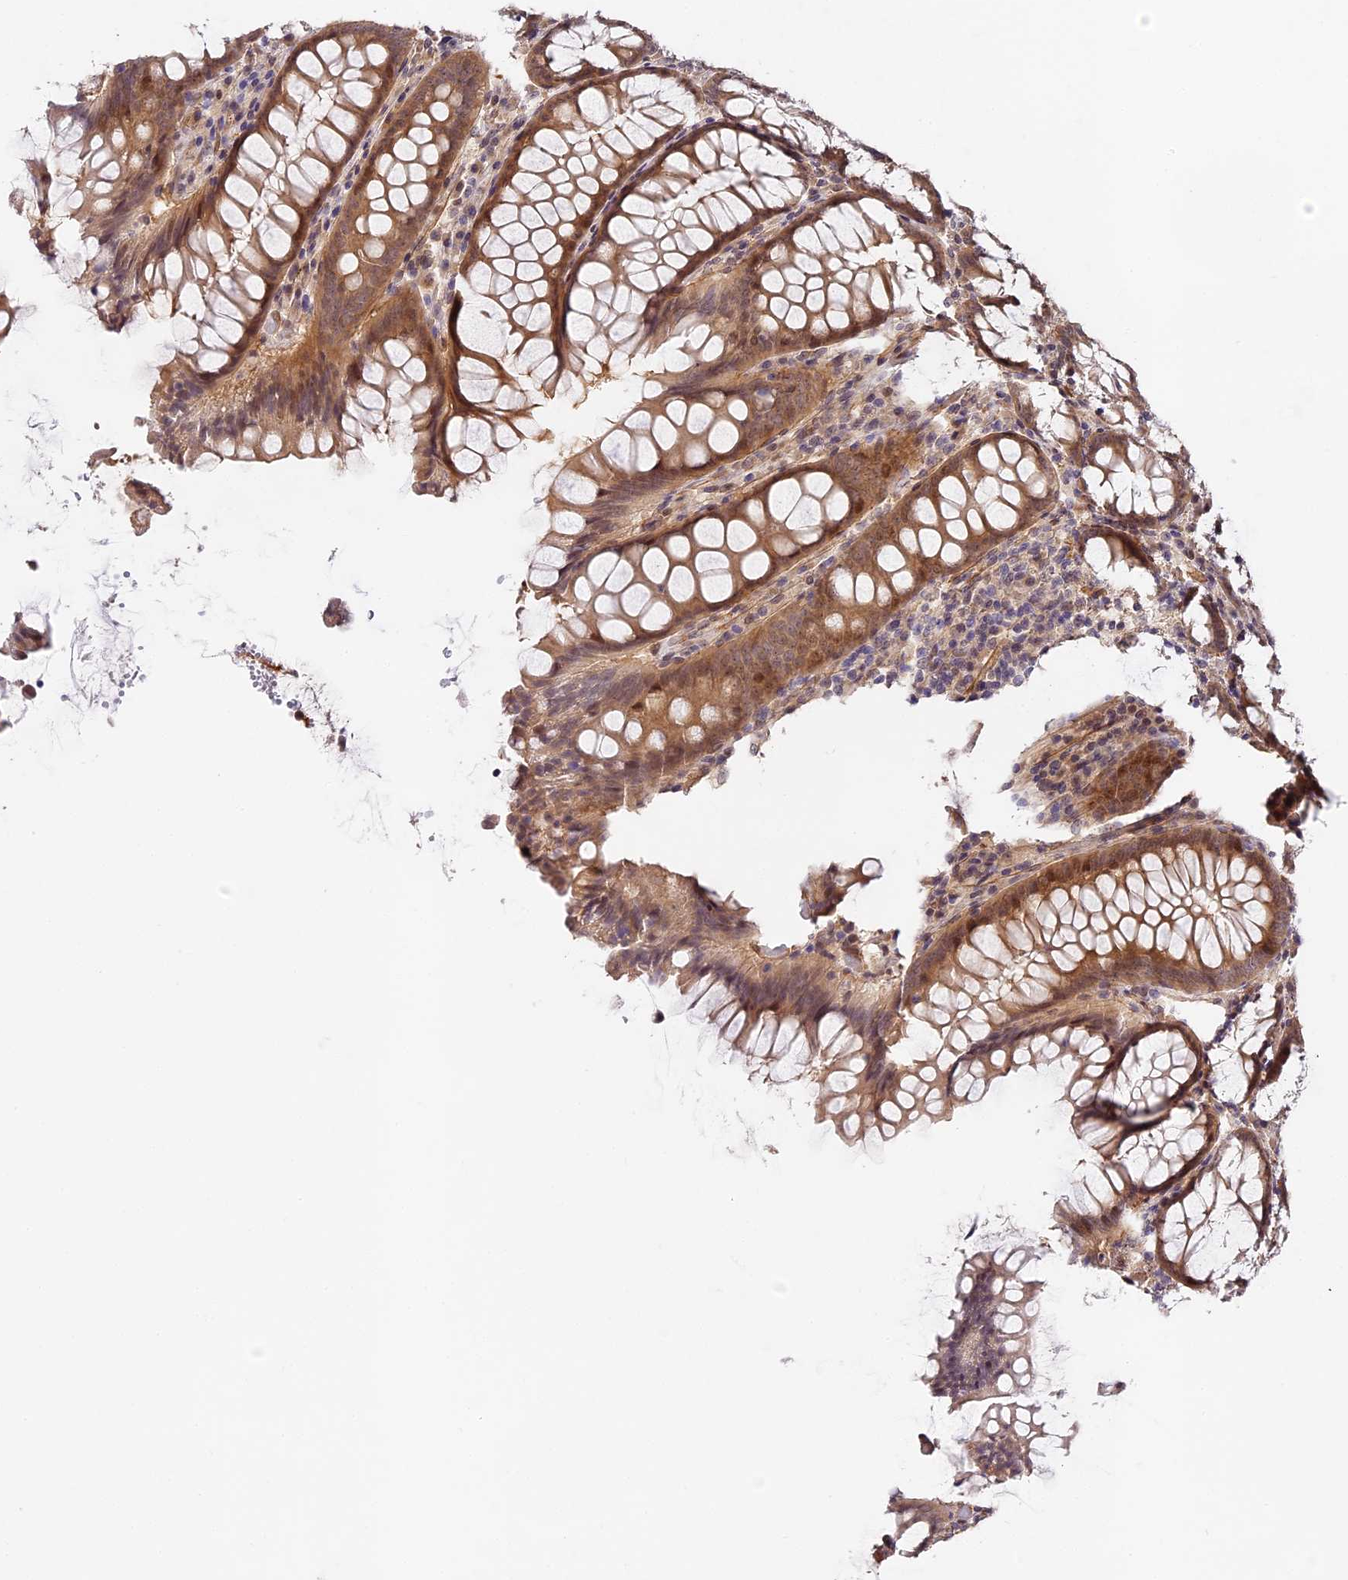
{"staining": {"intensity": "moderate", "quantity": ">75%", "location": "cytoplasmic/membranous"}, "tissue": "colon", "cell_type": "Endothelial cells", "image_type": "normal", "snomed": [{"axis": "morphology", "description": "Normal tissue, NOS"}, {"axis": "topography", "description": "Colon"}], "caption": "Endothelial cells reveal medium levels of moderate cytoplasmic/membranous positivity in approximately >75% of cells in benign colon.", "gene": "IMPACT", "patient": {"sex": "female", "age": 79}}